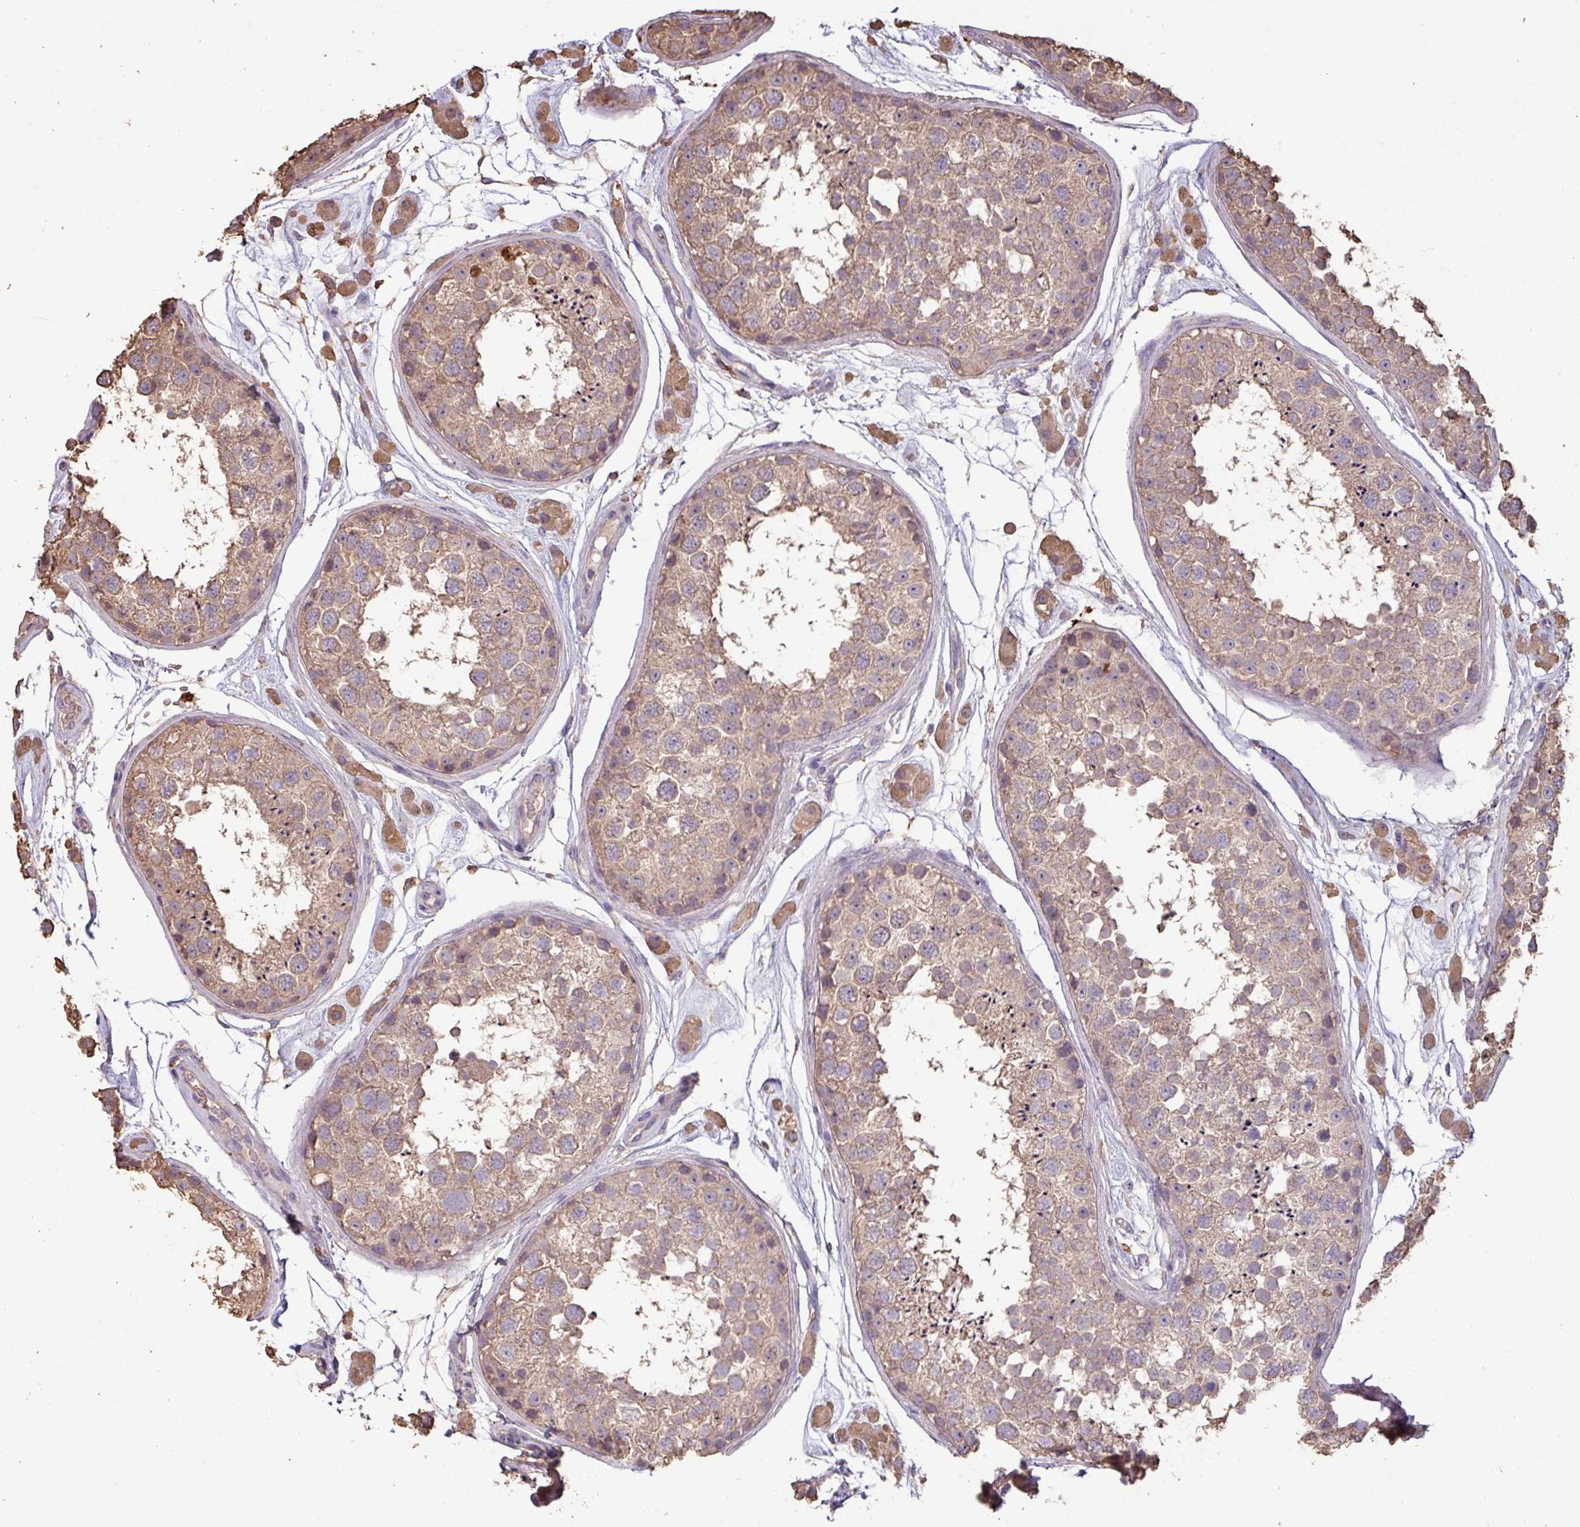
{"staining": {"intensity": "moderate", "quantity": ">75%", "location": "cytoplasmic/membranous"}, "tissue": "testis", "cell_type": "Cells in seminiferous ducts", "image_type": "normal", "snomed": [{"axis": "morphology", "description": "Normal tissue, NOS"}, {"axis": "topography", "description": "Testis"}], "caption": "Immunohistochemical staining of unremarkable testis shows >75% levels of moderate cytoplasmic/membranous protein positivity in about >75% of cells in seminiferous ducts.", "gene": "CAMK2A", "patient": {"sex": "male", "age": 25}}